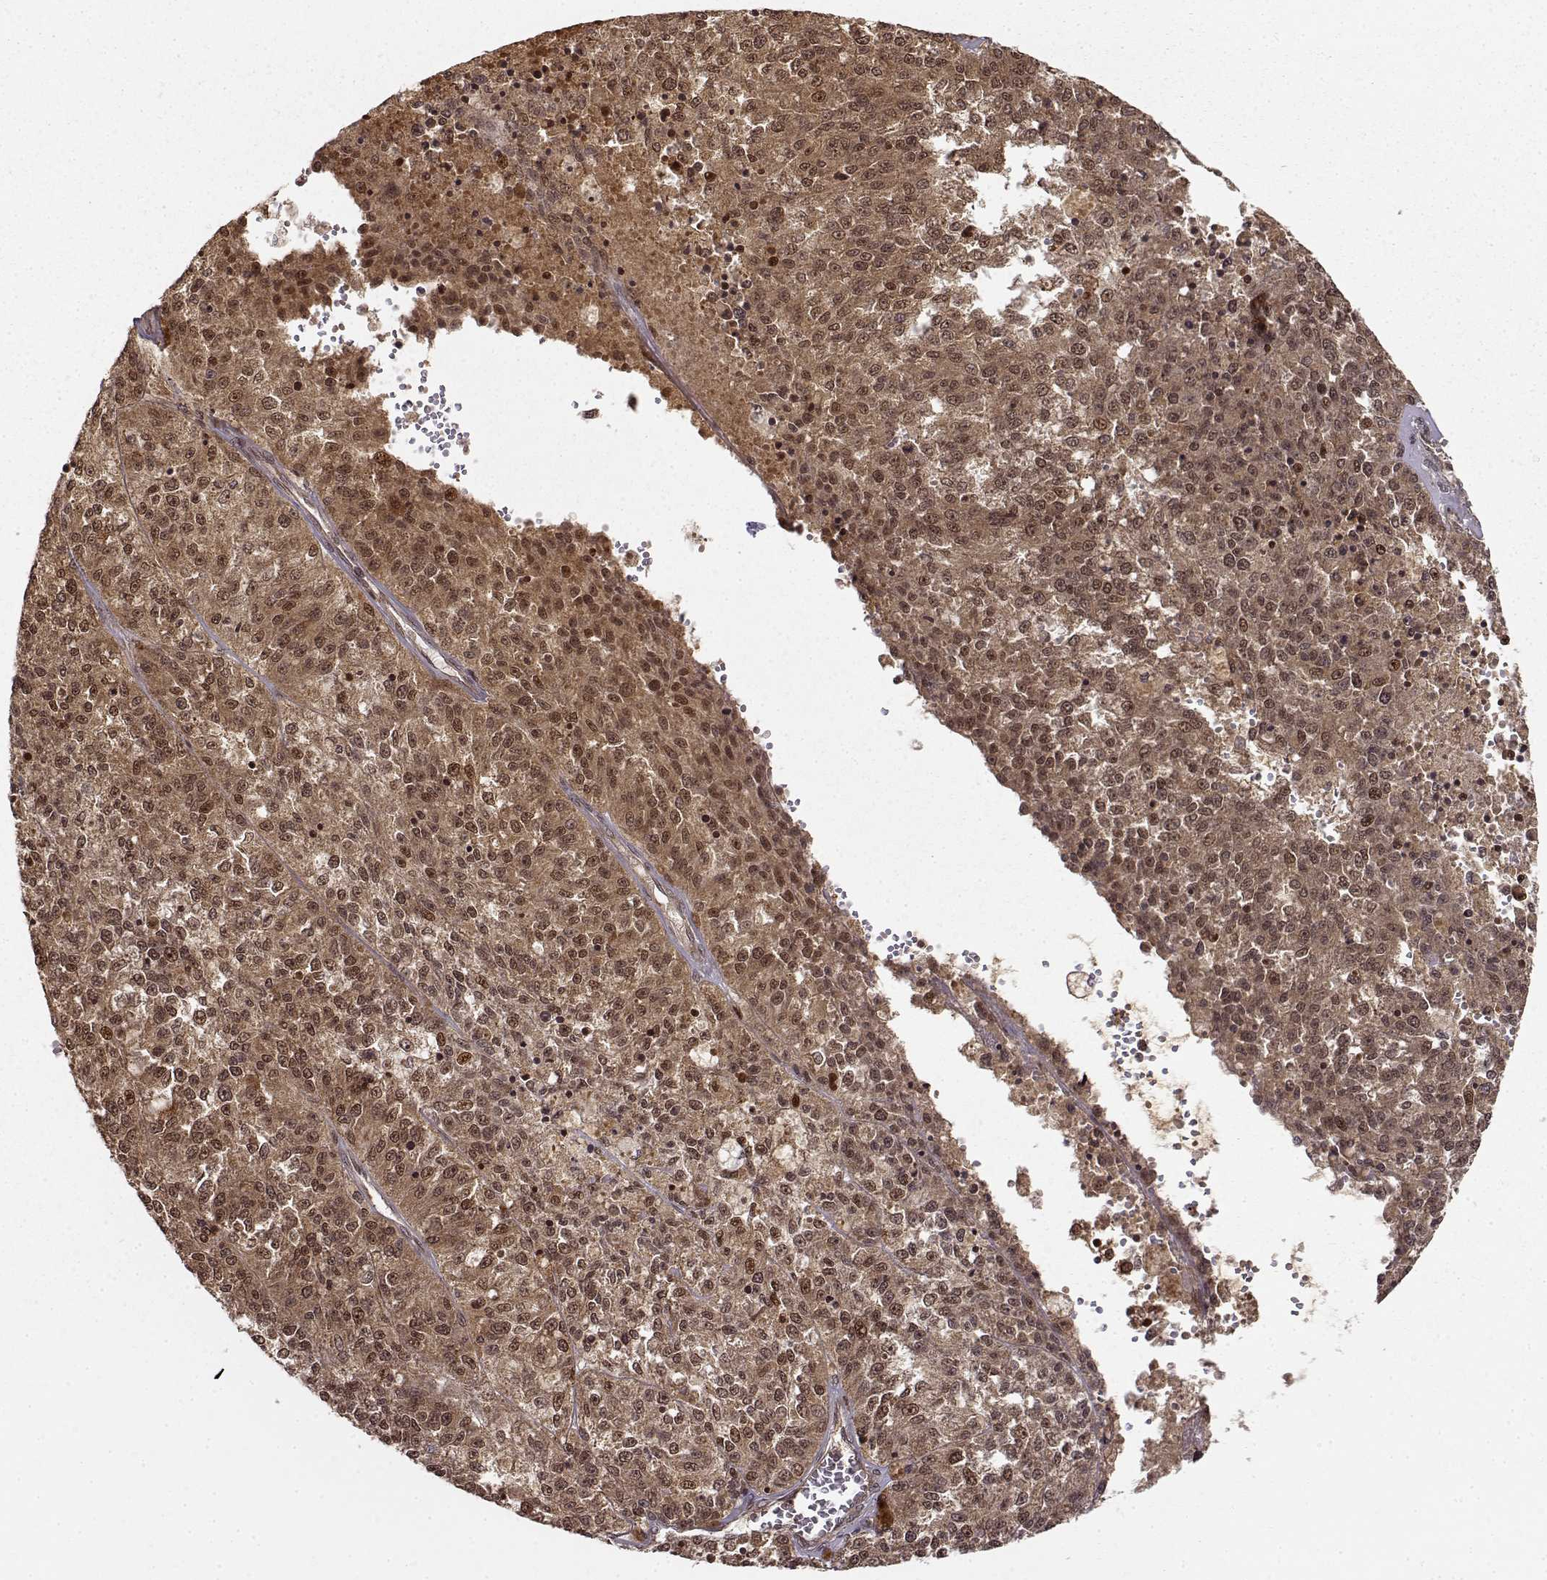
{"staining": {"intensity": "moderate", "quantity": ">75%", "location": "cytoplasmic/membranous,nuclear"}, "tissue": "melanoma", "cell_type": "Tumor cells", "image_type": "cancer", "snomed": [{"axis": "morphology", "description": "Malignant melanoma, Metastatic site"}, {"axis": "topography", "description": "Lymph node"}], "caption": "Immunohistochemistry (IHC) of melanoma demonstrates medium levels of moderate cytoplasmic/membranous and nuclear staining in about >75% of tumor cells.", "gene": "MAEA", "patient": {"sex": "female", "age": 64}}